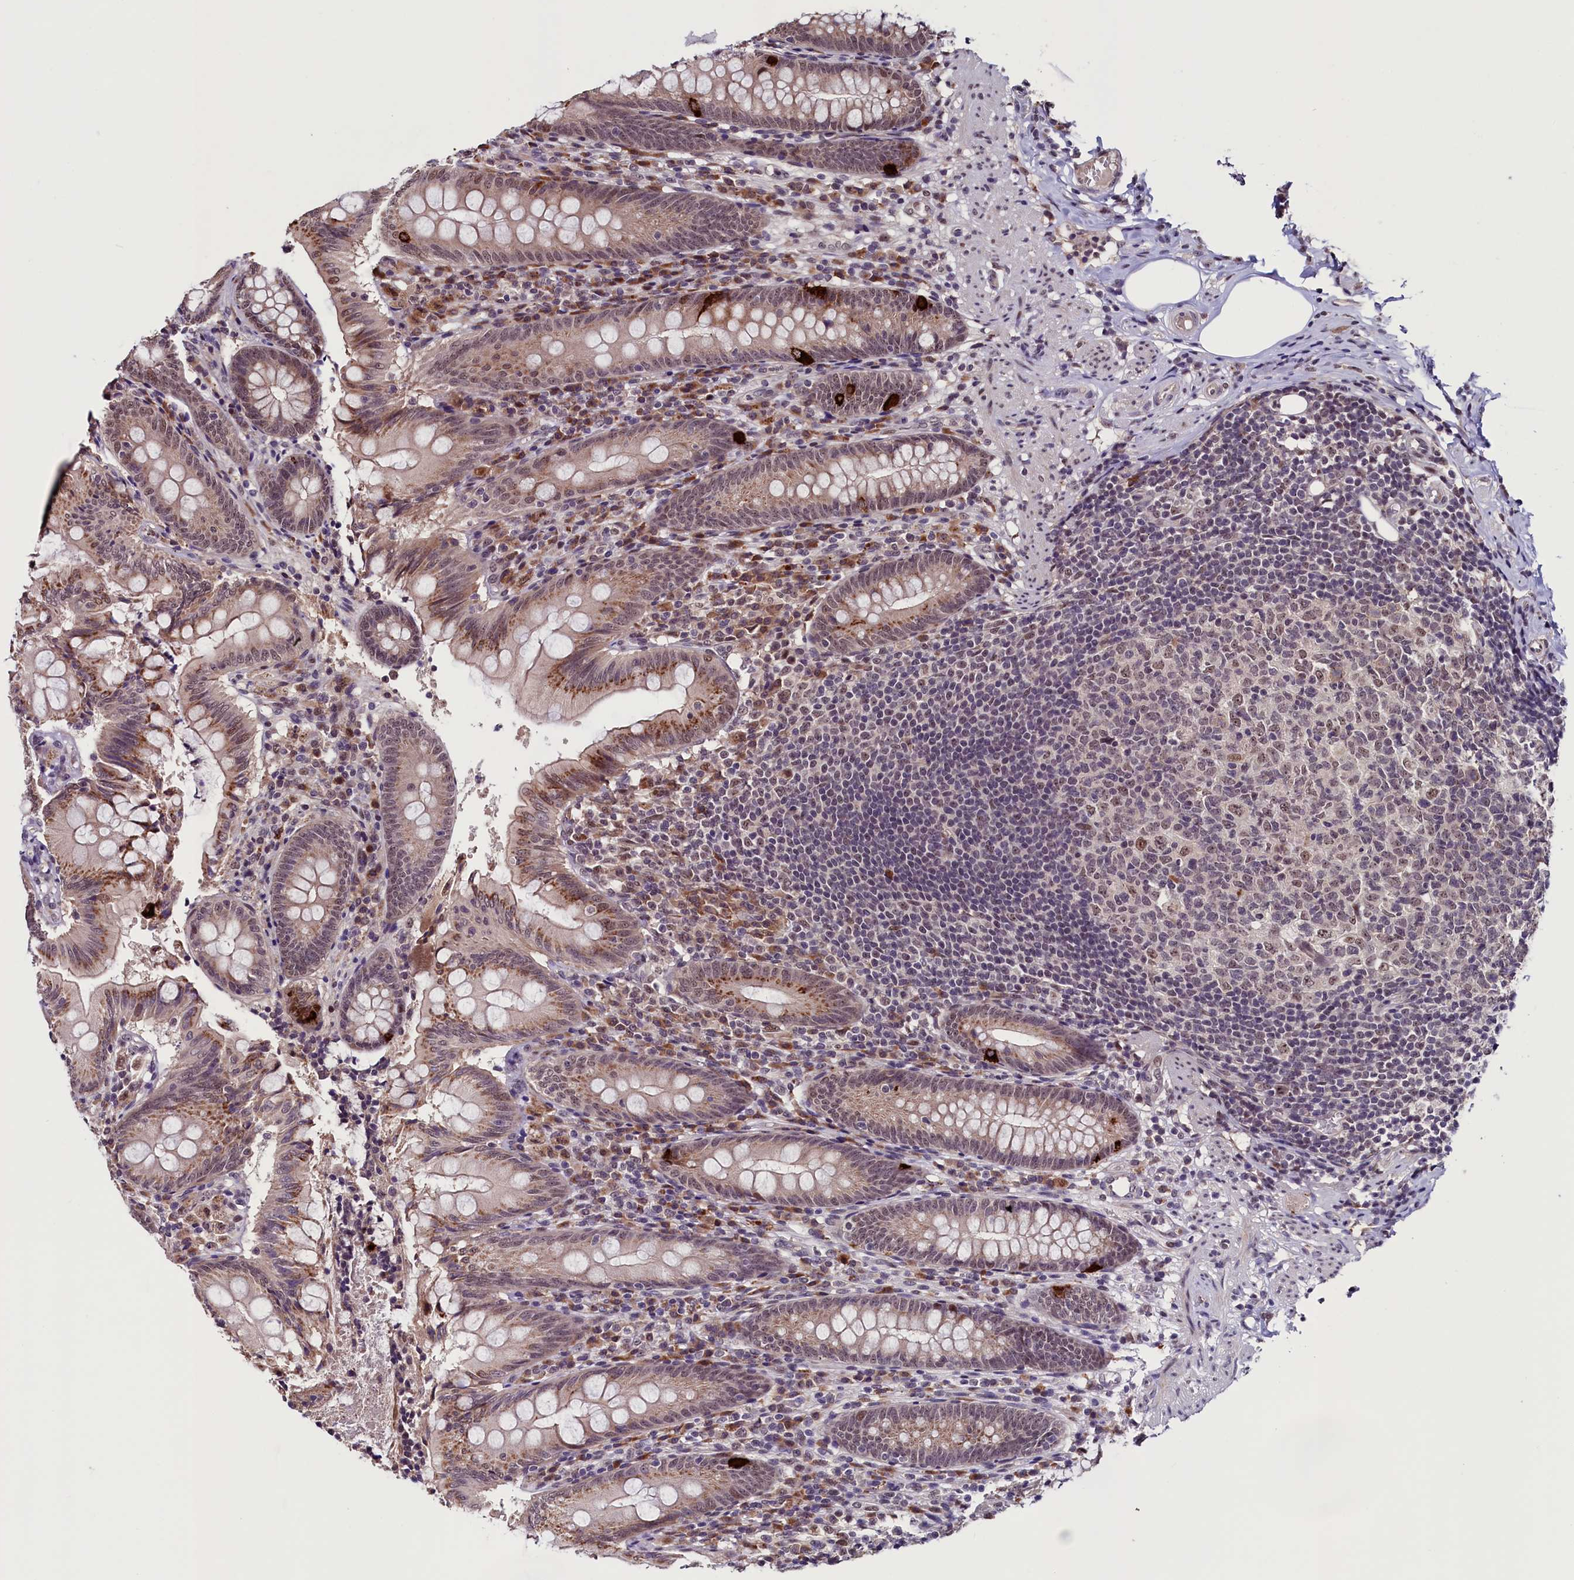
{"staining": {"intensity": "moderate", "quantity": ">75%", "location": "cytoplasmic/membranous"}, "tissue": "appendix", "cell_type": "Glandular cells", "image_type": "normal", "snomed": [{"axis": "morphology", "description": "Normal tissue, NOS"}, {"axis": "topography", "description": "Appendix"}], "caption": "A histopathology image of appendix stained for a protein demonstrates moderate cytoplasmic/membranous brown staining in glandular cells.", "gene": "RNMT", "patient": {"sex": "male", "age": 55}}